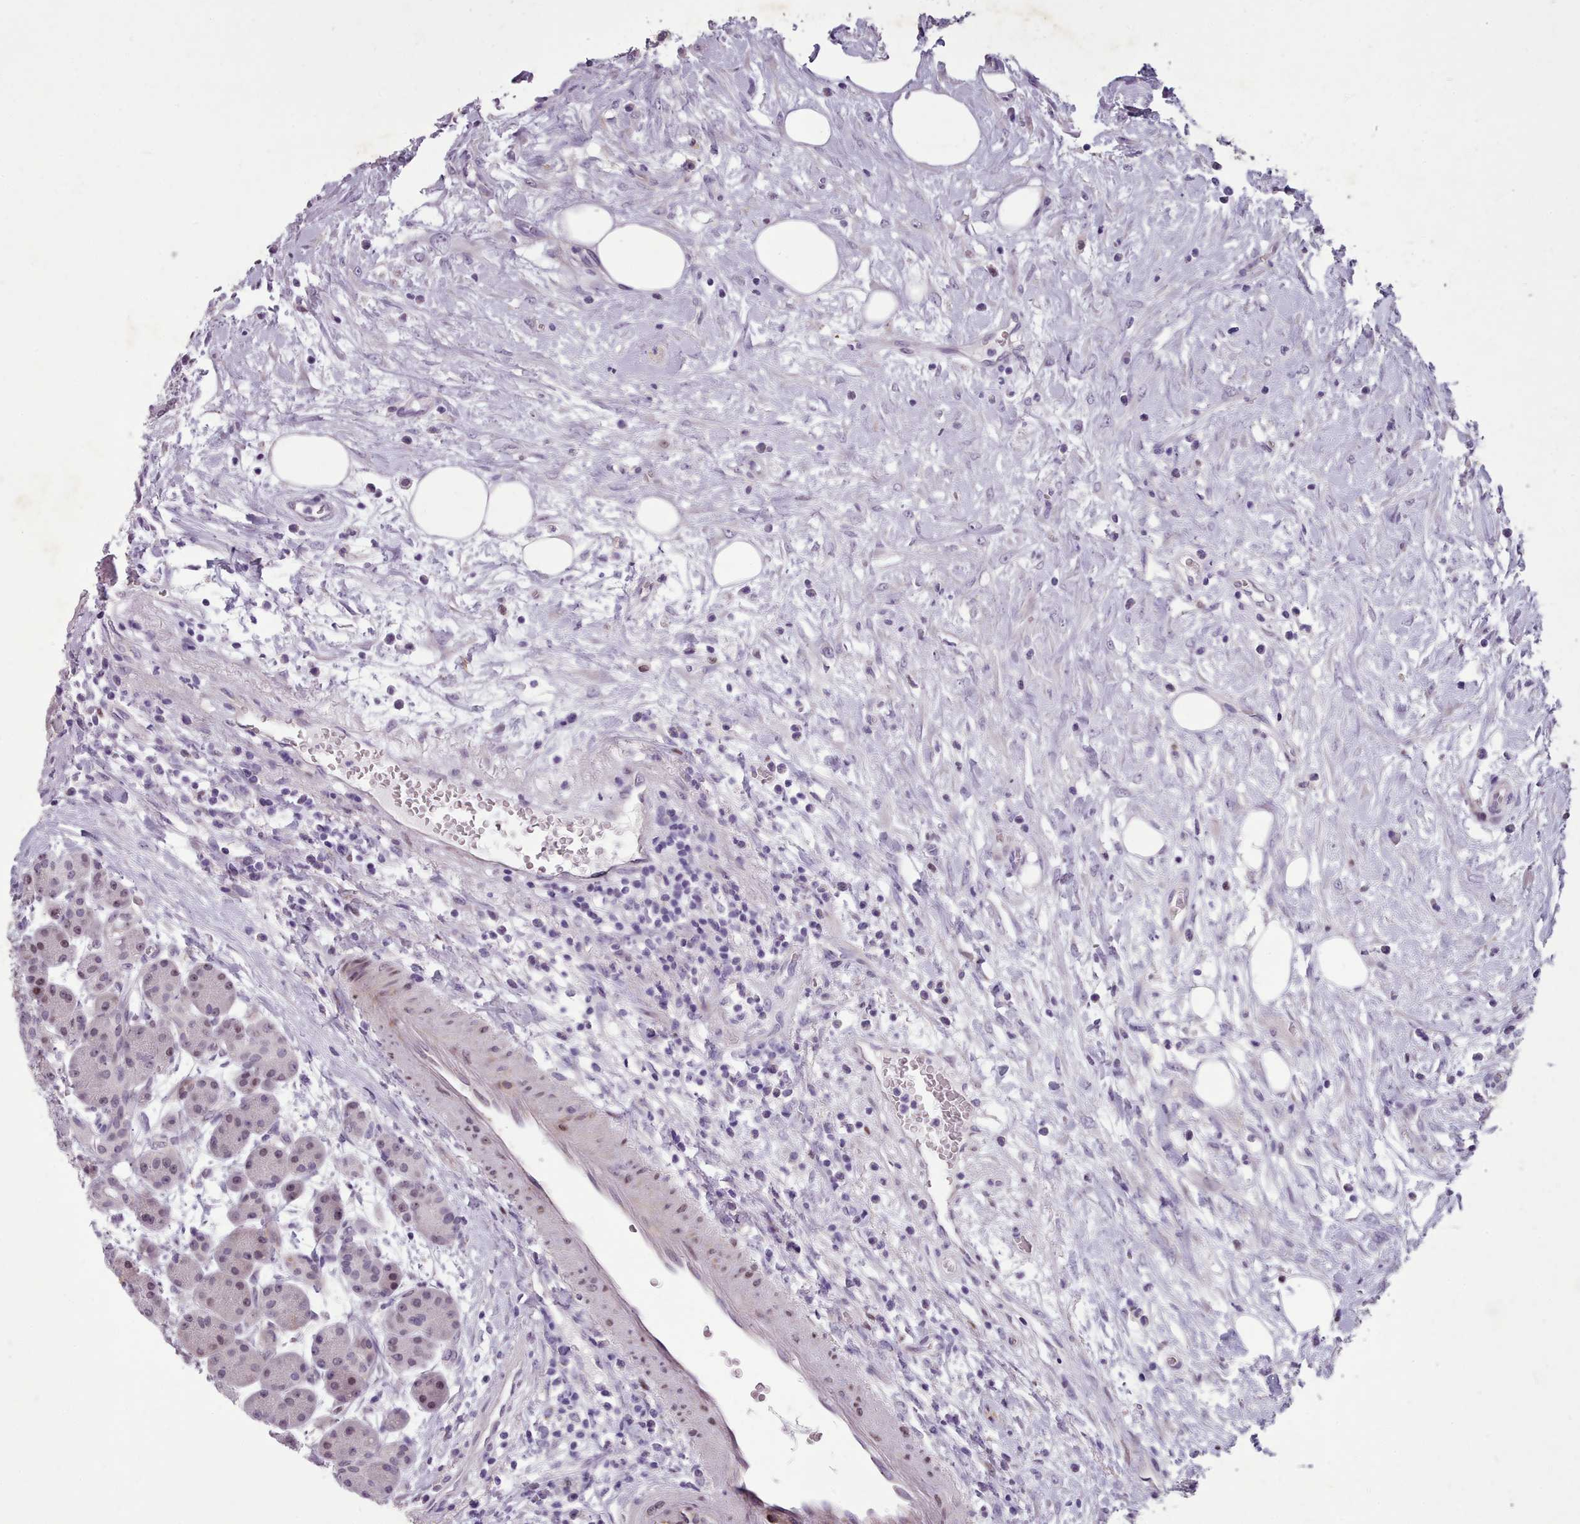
{"staining": {"intensity": "moderate", "quantity": "25%-75%", "location": "nuclear"}, "tissue": "pancreas", "cell_type": "Exocrine glandular cells", "image_type": "normal", "snomed": [{"axis": "morphology", "description": "Normal tissue, NOS"}, {"axis": "topography", "description": "Pancreas"}], "caption": "Benign pancreas was stained to show a protein in brown. There is medium levels of moderate nuclear staining in about 25%-75% of exocrine glandular cells. The protein of interest is stained brown, and the nuclei are stained in blue (DAB (3,3'-diaminobenzidine) IHC with brightfield microscopy, high magnification).", "gene": "KCNT2", "patient": {"sex": "male", "age": 63}}